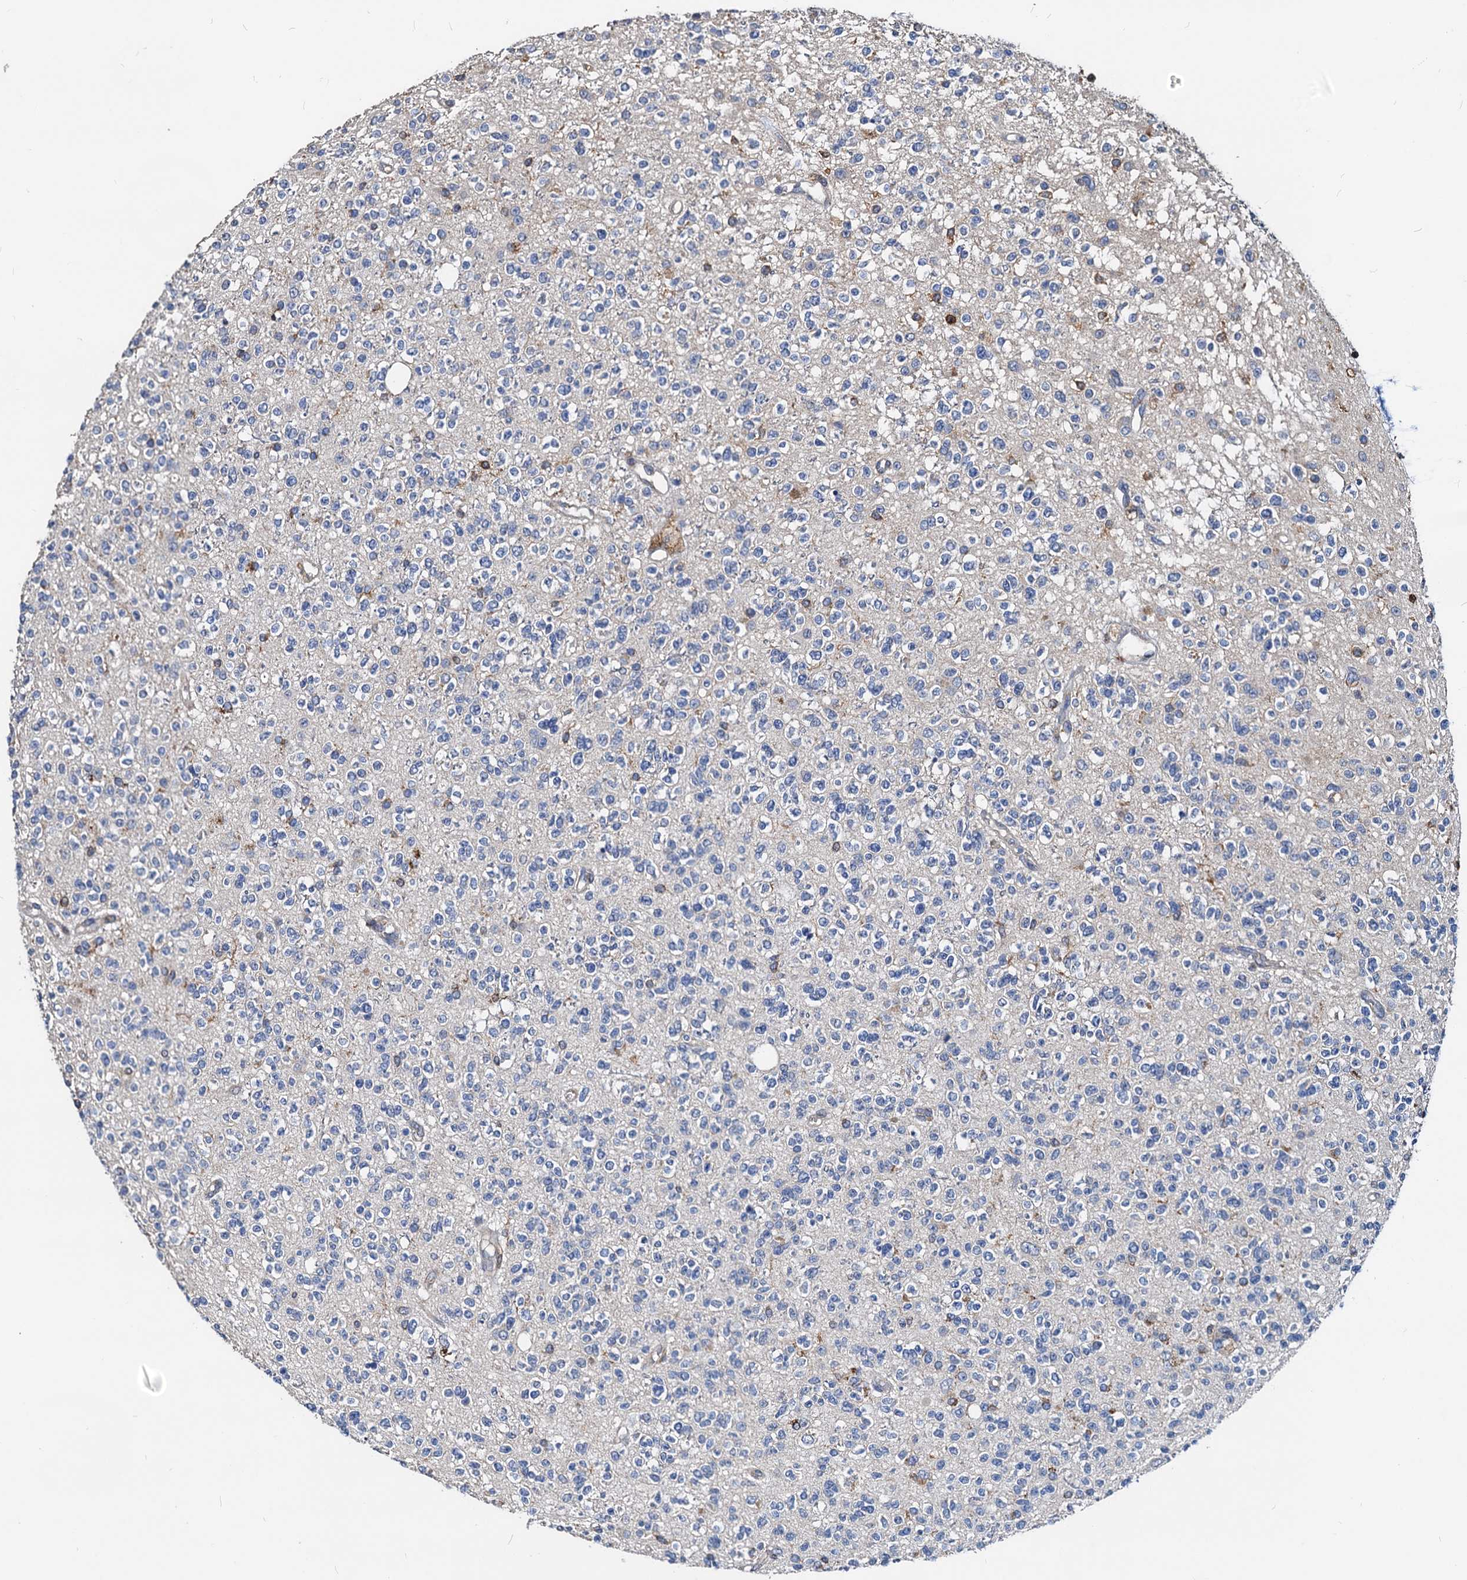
{"staining": {"intensity": "negative", "quantity": "none", "location": "none"}, "tissue": "glioma", "cell_type": "Tumor cells", "image_type": "cancer", "snomed": [{"axis": "morphology", "description": "Glioma, malignant, High grade"}, {"axis": "topography", "description": "Brain"}], "caption": "There is no significant staining in tumor cells of glioma. (Brightfield microscopy of DAB immunohistochemistry (IHC) at high magnification).", "gene": "LCP2", "patient": {"sex": "male", "age": 34}}